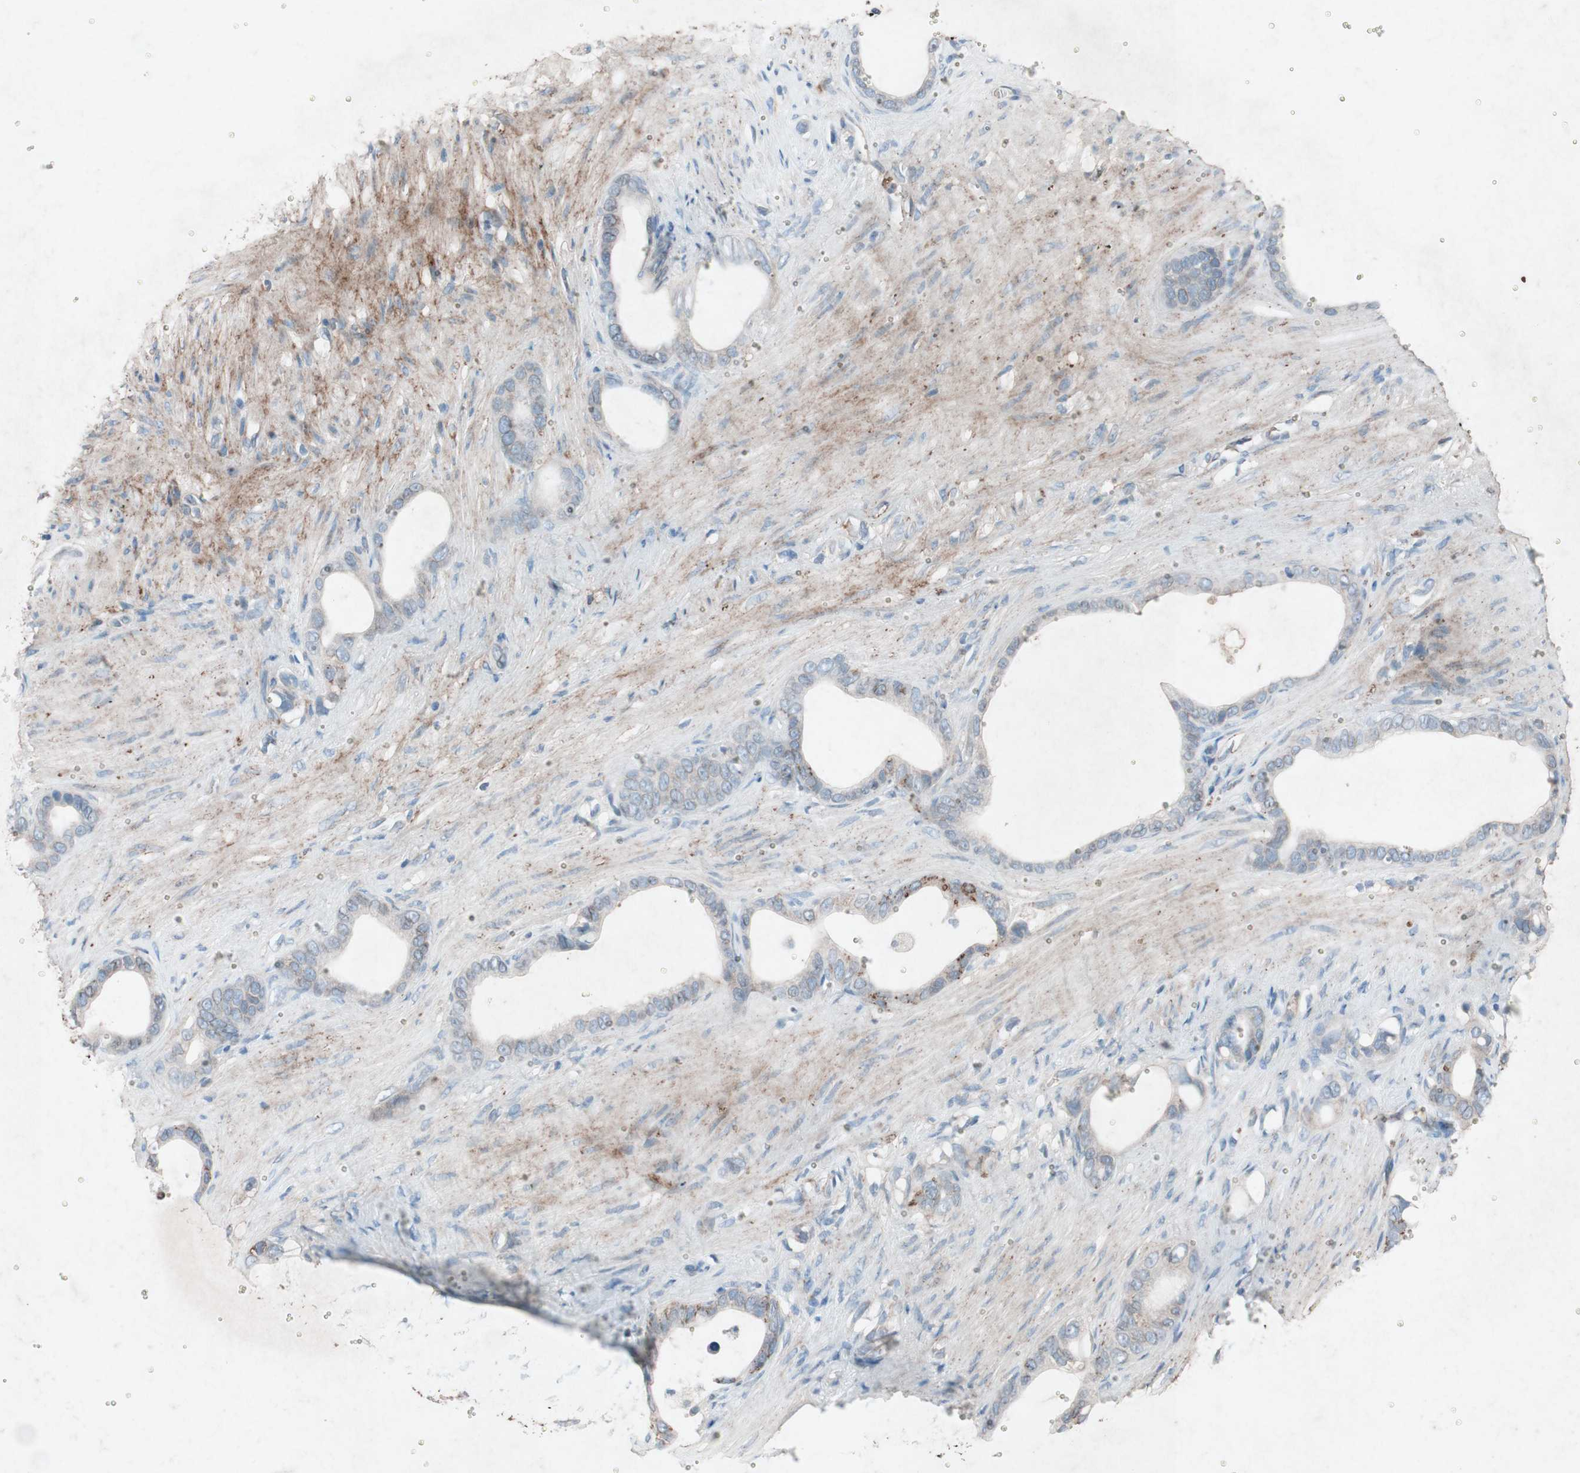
{"staining": {"intensity": "moderate", "quantity": "25%-75%", "location": "cytoplasmic/membranous"}, "tissue": "stomach cancer", "cell_type": "Tumor cells", "image_type": "cancer", "snomed": [{"axis": "morphology", "description": "Adenocarcinoma, NOS"}, {"axis": "topography", "description": "Stomach"}], "caption": "IHC (DAB) staining of human stomach adenocarcinoma exhibits moderate cytoplasmic/membranous protein positivity in approximately 25%-75% of tumor cells. (Brightfield microscopy of DAB IHC at high magnification).", "gene": "GRB7", "patient": {"sex": "female", "age": 75}}